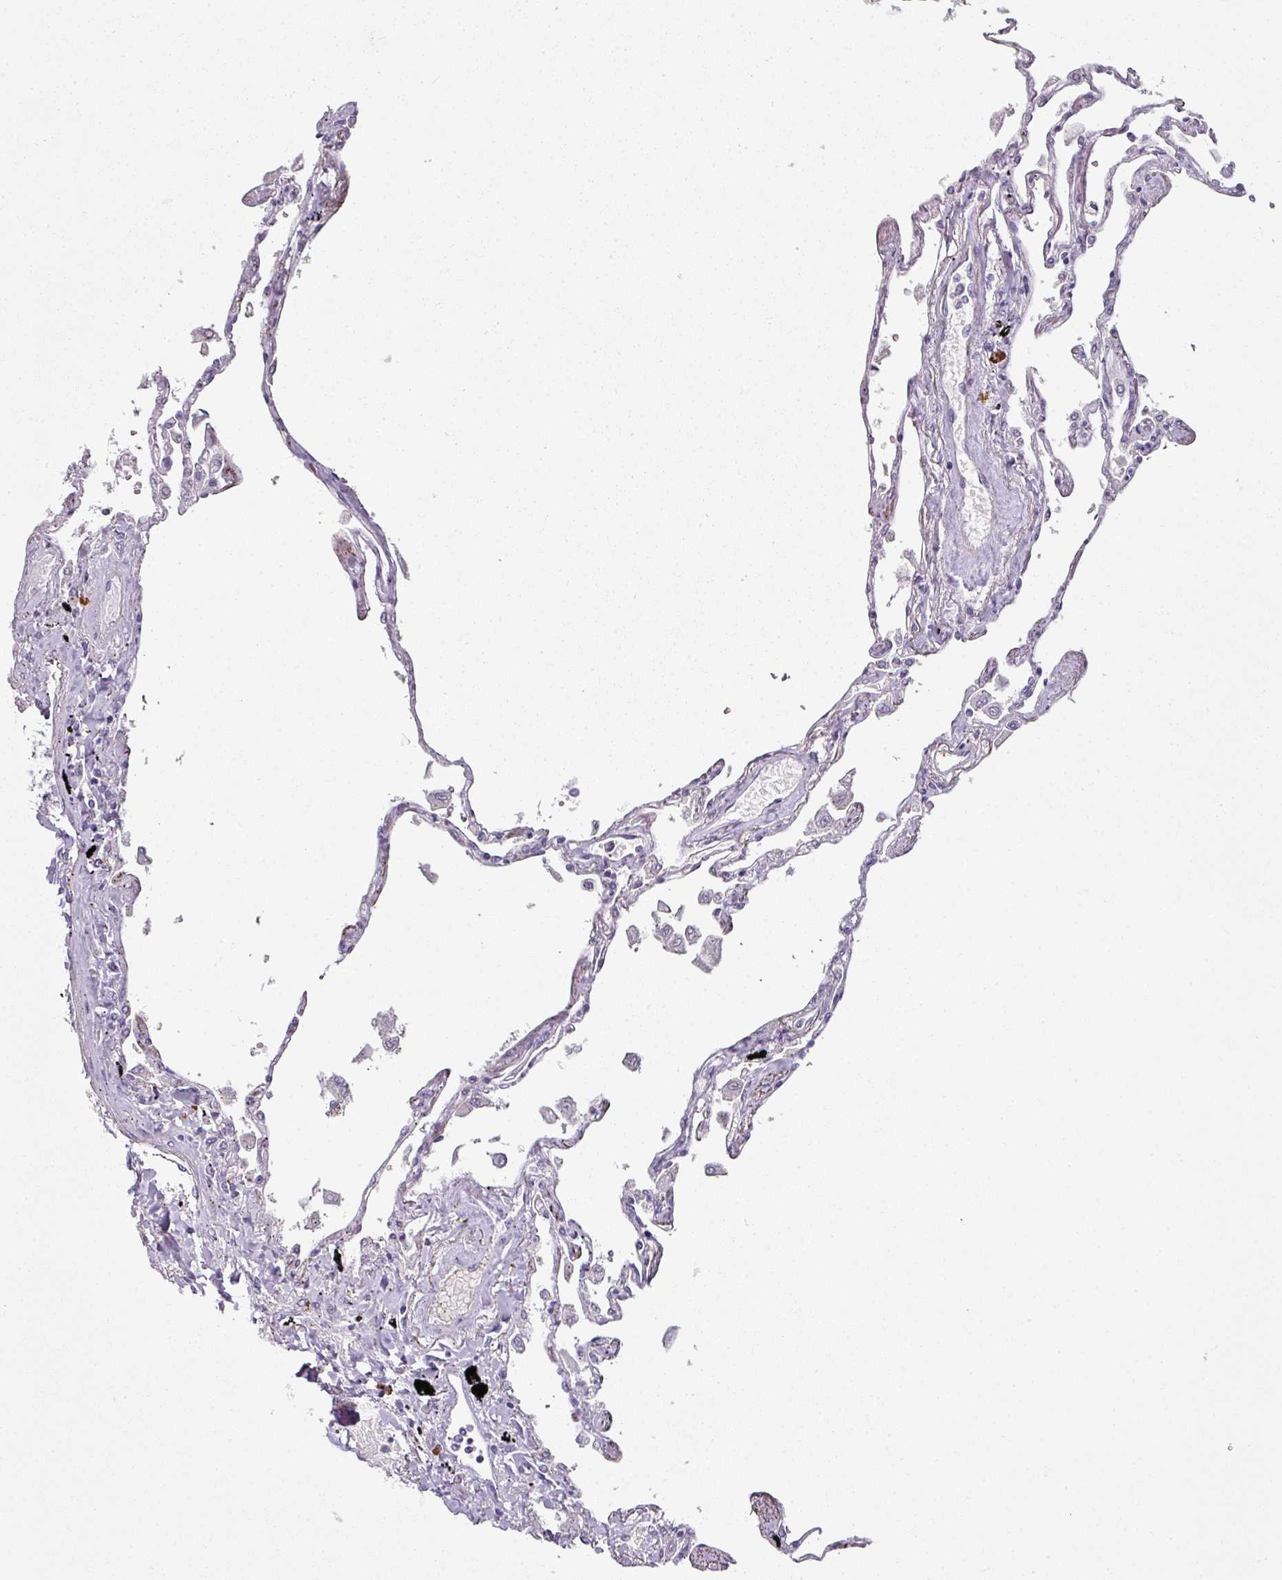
{"staining": {"intensity": "negative", "quantity": "none", "location": "none"}, "tissue": "lung", "cell_type": "Alveolar cells", "image_type": "normal", "snomed": [{"axis": "morphology", "description": "Normal tissue, NOS"}, {"axis": "topography", "description": "Lung"}], "caption": "Immunohistochemical staining of benign human lung exhibits no significant staining in alveolar cells. (DAB immunohistochemistry with hematoxylin counter stain).", "gene": "FHAD1", "patient": {"sex": "female", "age": 67}}